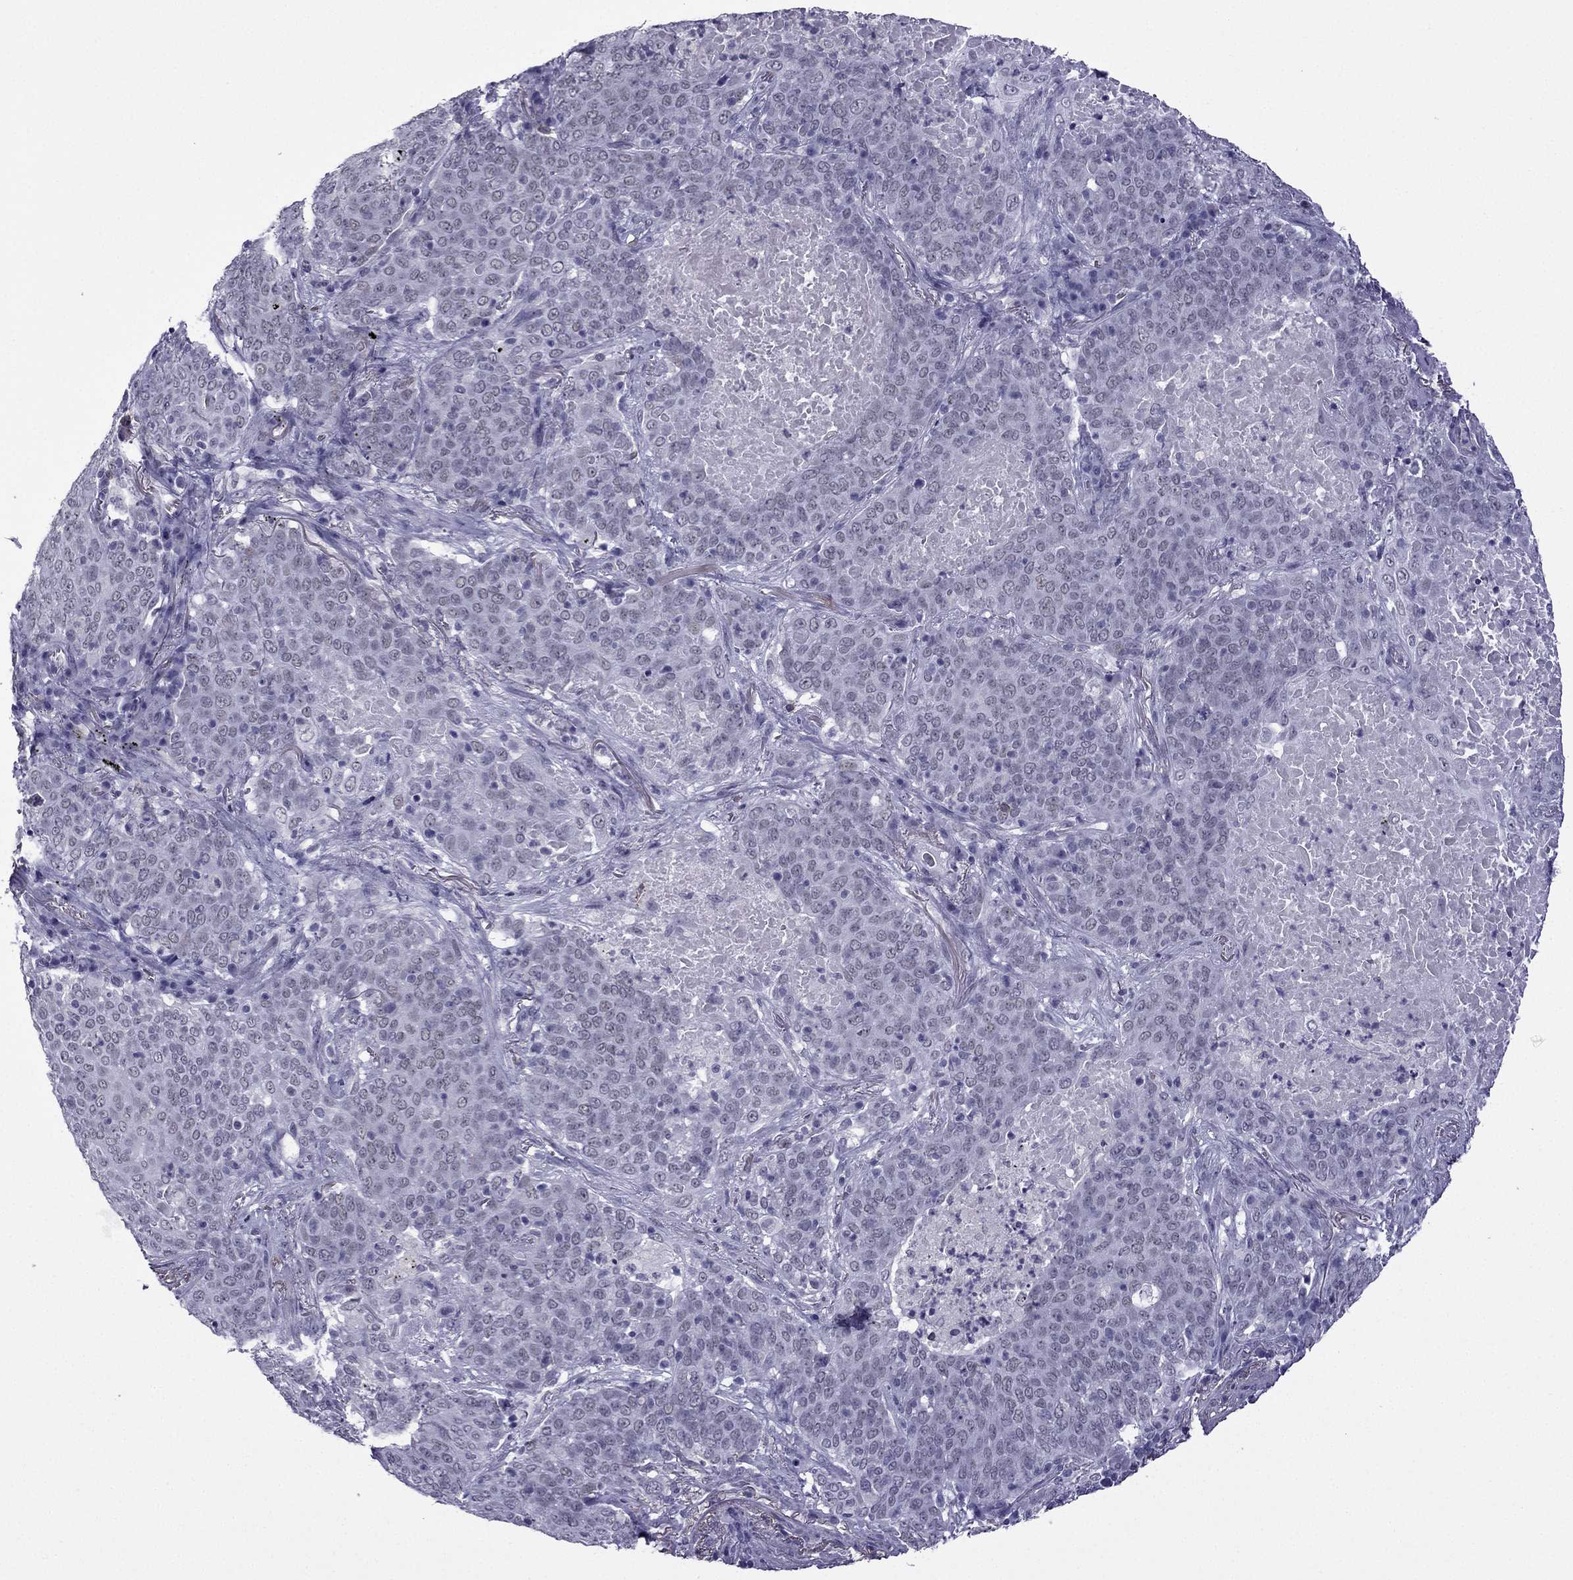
{"staining": {"intensity": "negative", "quantity": "none", "location": "none"}, "tissue": "lung cancer", "cell_type": "Tumor cells", "image_type": "cancer", "snomed": [{"axis": "morphology", "description": "Squamous cell carcinoma, NOS"}, {"axis": "topography", "description": "Lung"}], "caption": "This is a image of immunohistochemistry (IHC) staining of lung cancer (squamous cell carcinoma), which shows no staining in tumor cells.", "gene": "MYLK3", "patient": {"sex": "male", "age": 82}}